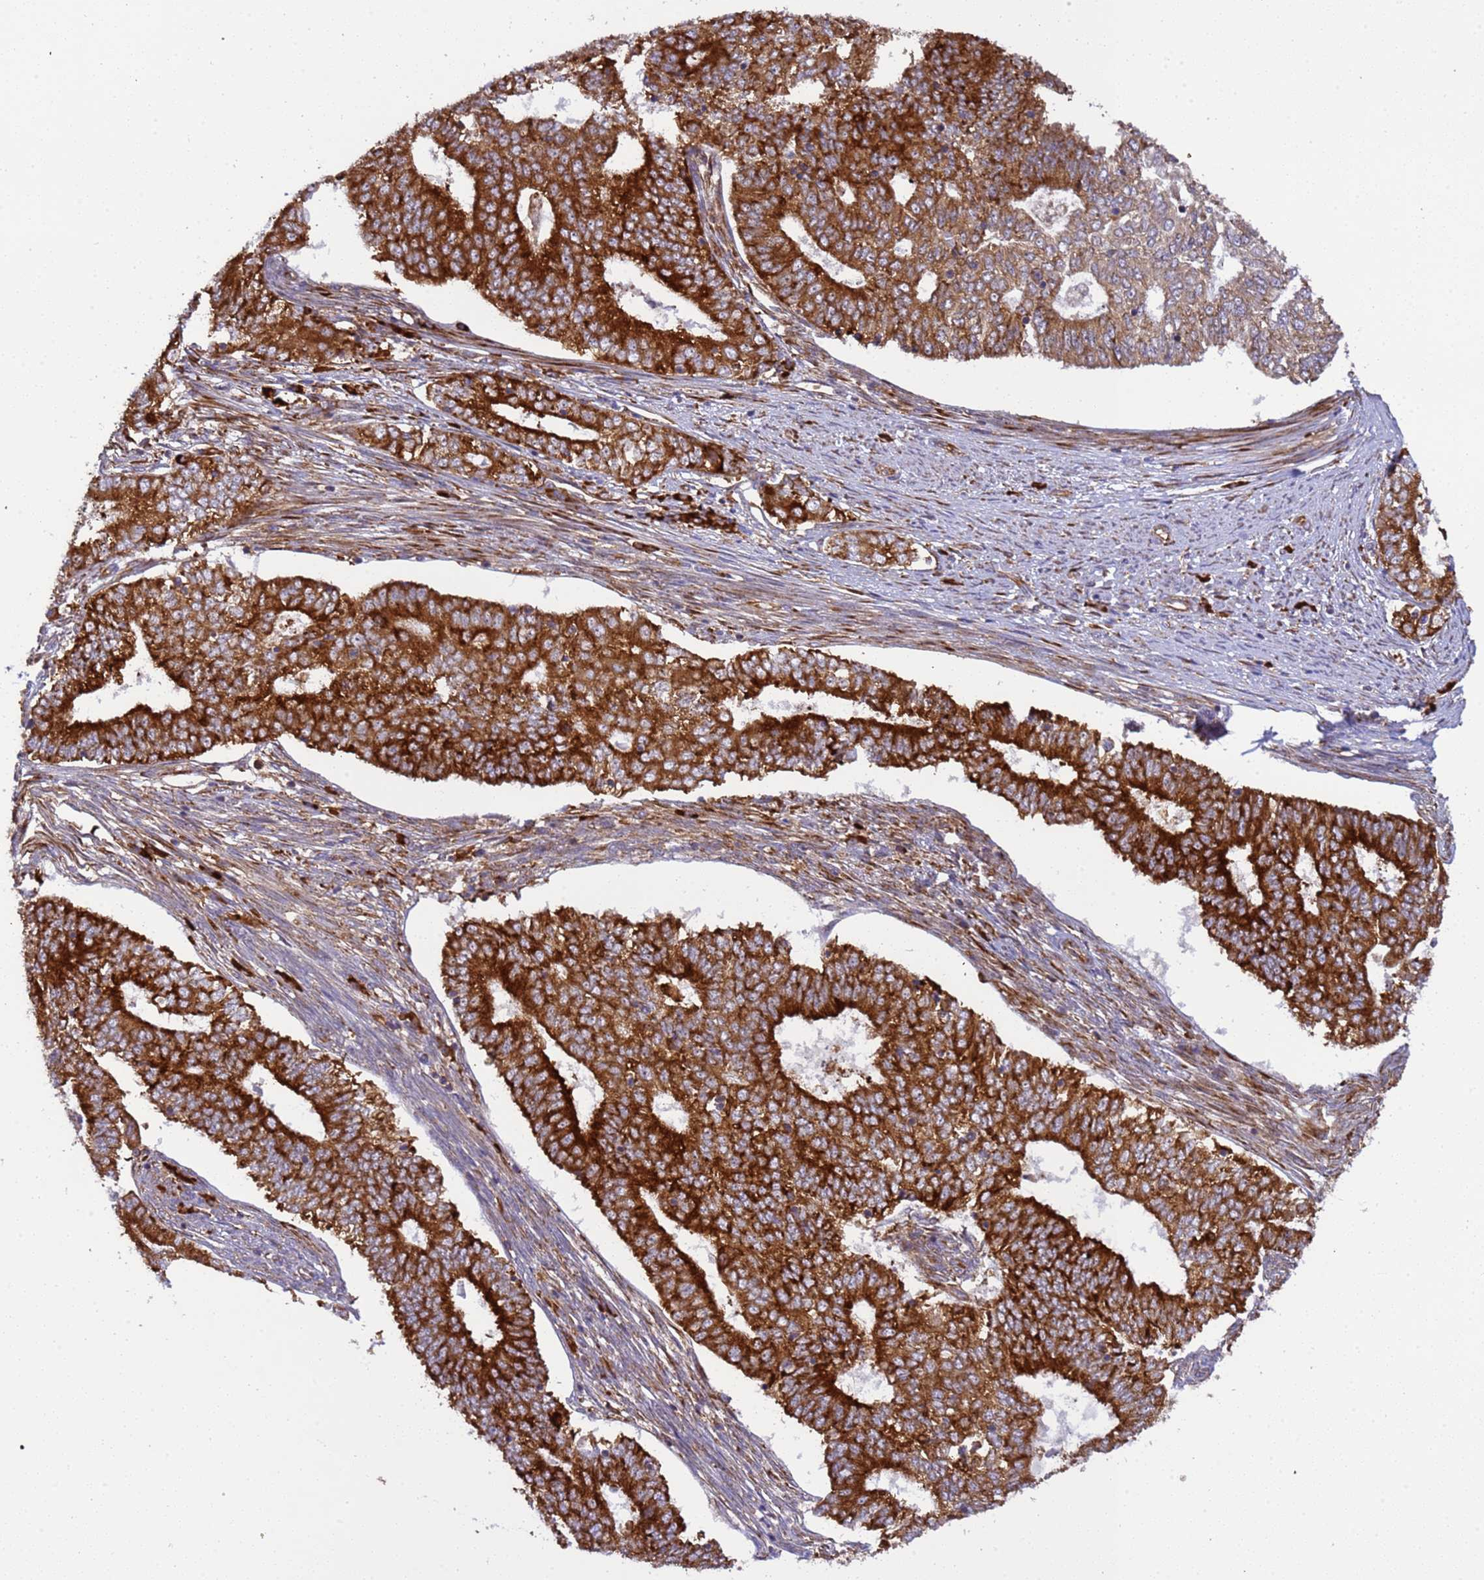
{"staining": {"intensity": "strong", "quantity": ">75%", "location": "cytoplasmic/membranous"}, "tissue": "endometrial cancer", "cell_type": "Tumor cells", "image_type": "cancer", "snomed": [{"axis": "morphology", "description": "Adenocarcinoma, NOS"}, {"axis": "topography", "description": "Endometrium"}], "caption": "This image shows immunohistochemistry staining of endometrial adenocarcinoma, with high strong cytoplasmic/membranous positivity in about >75% of tumor cells.", "gene": "RPL36", "patient": {"sex": "female", "age": 62}}